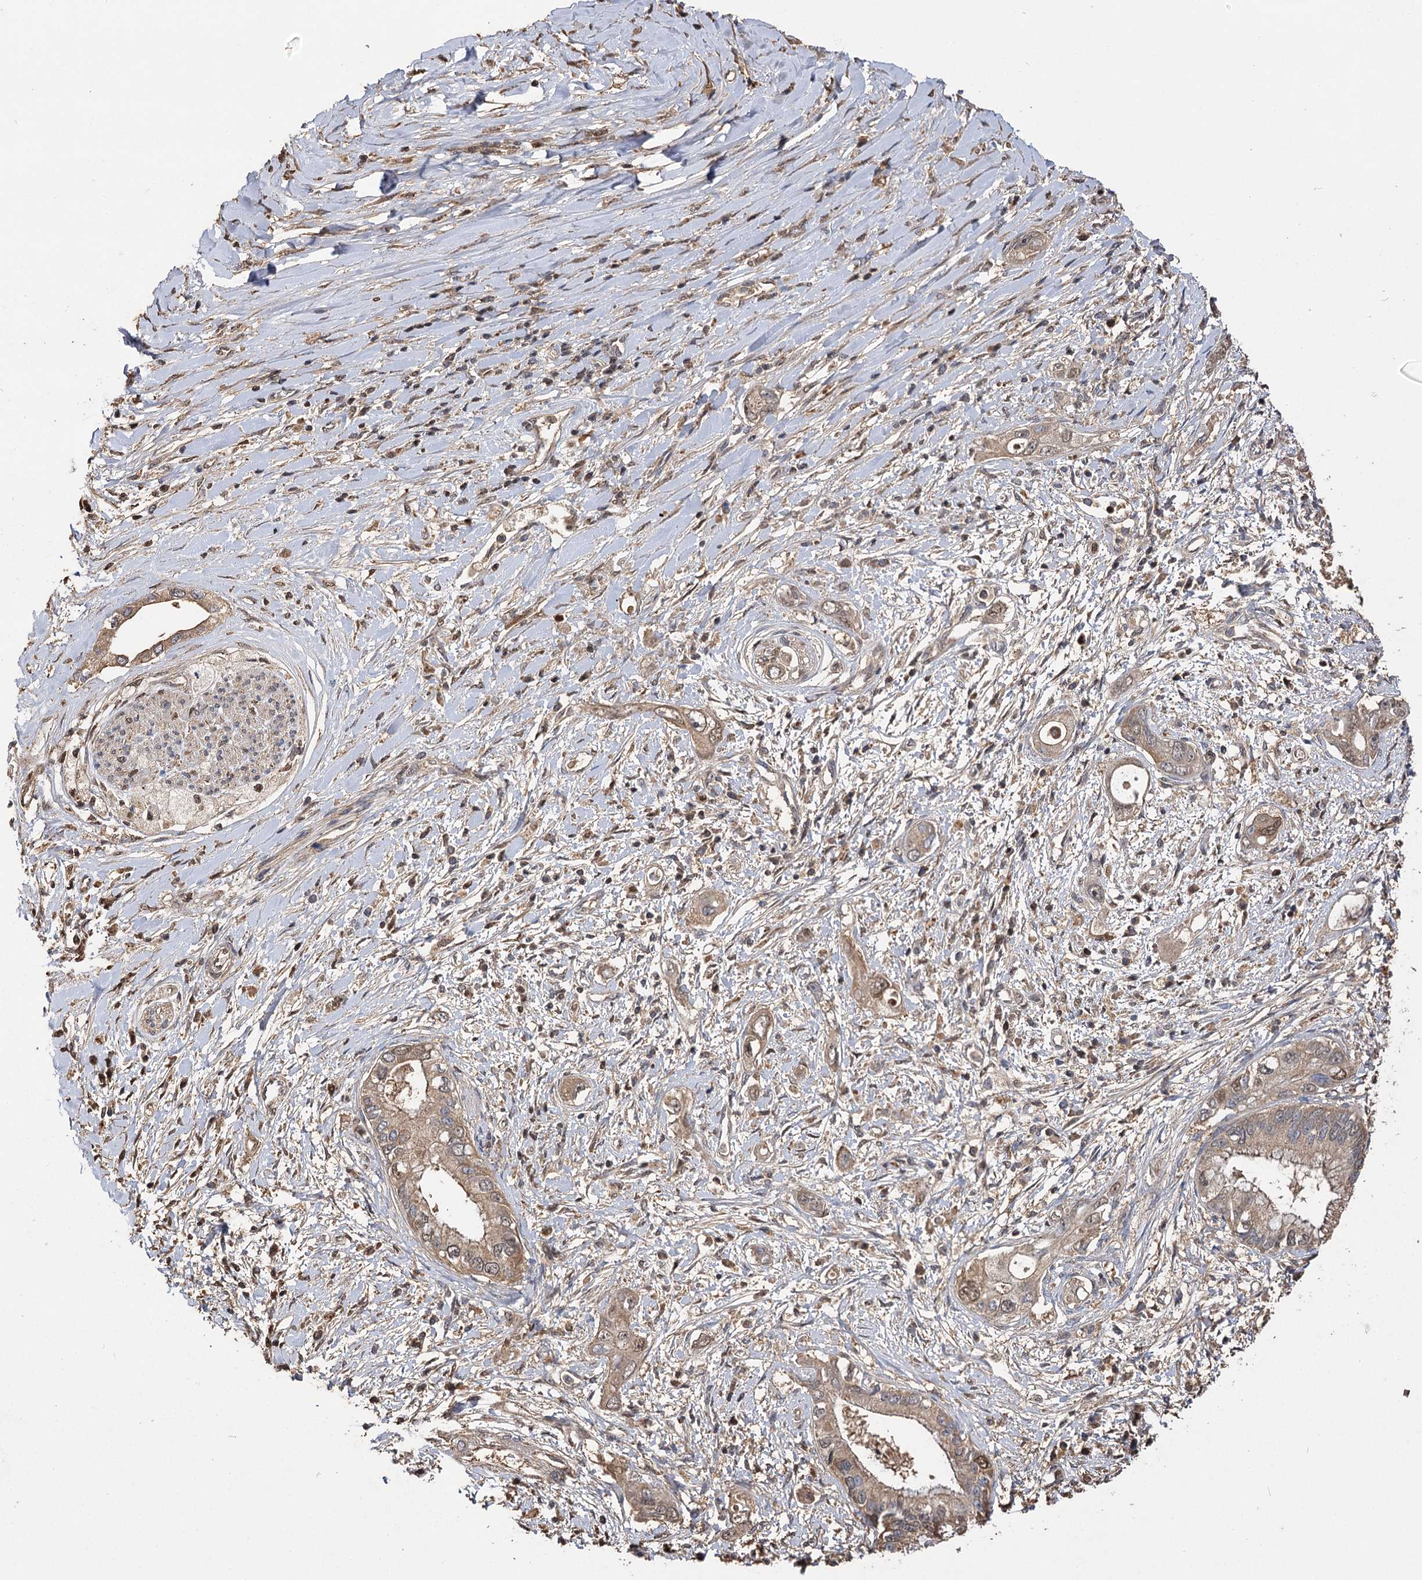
{"staining": {"intensity": "moderate", "quantity": ">75%", "location": "cytoplasmic/membranous"}, "tissue": "pancreatic cancer", "cell_type": "Tumor cells", "image_type": "cancer", "snomed": [{"axis": "morphology", "description": "Inflammation, NOS"}, {"axis": "morphology", "description": "Adenocarcinoma, NOS"}, {"axis": "topography", "description": "Pancreas"}], "caption": "Pancreatic cancer (adenocarcinoma) stained with immunohistochemistry exhibits moderate cytoplasmic/membranous positivity in about >75% of tumor cells. (Brightfield microscopy of DAB IHC at high magnification).", "gene": "ARL13A", "patient": {"sex": "female", "age": 56}}